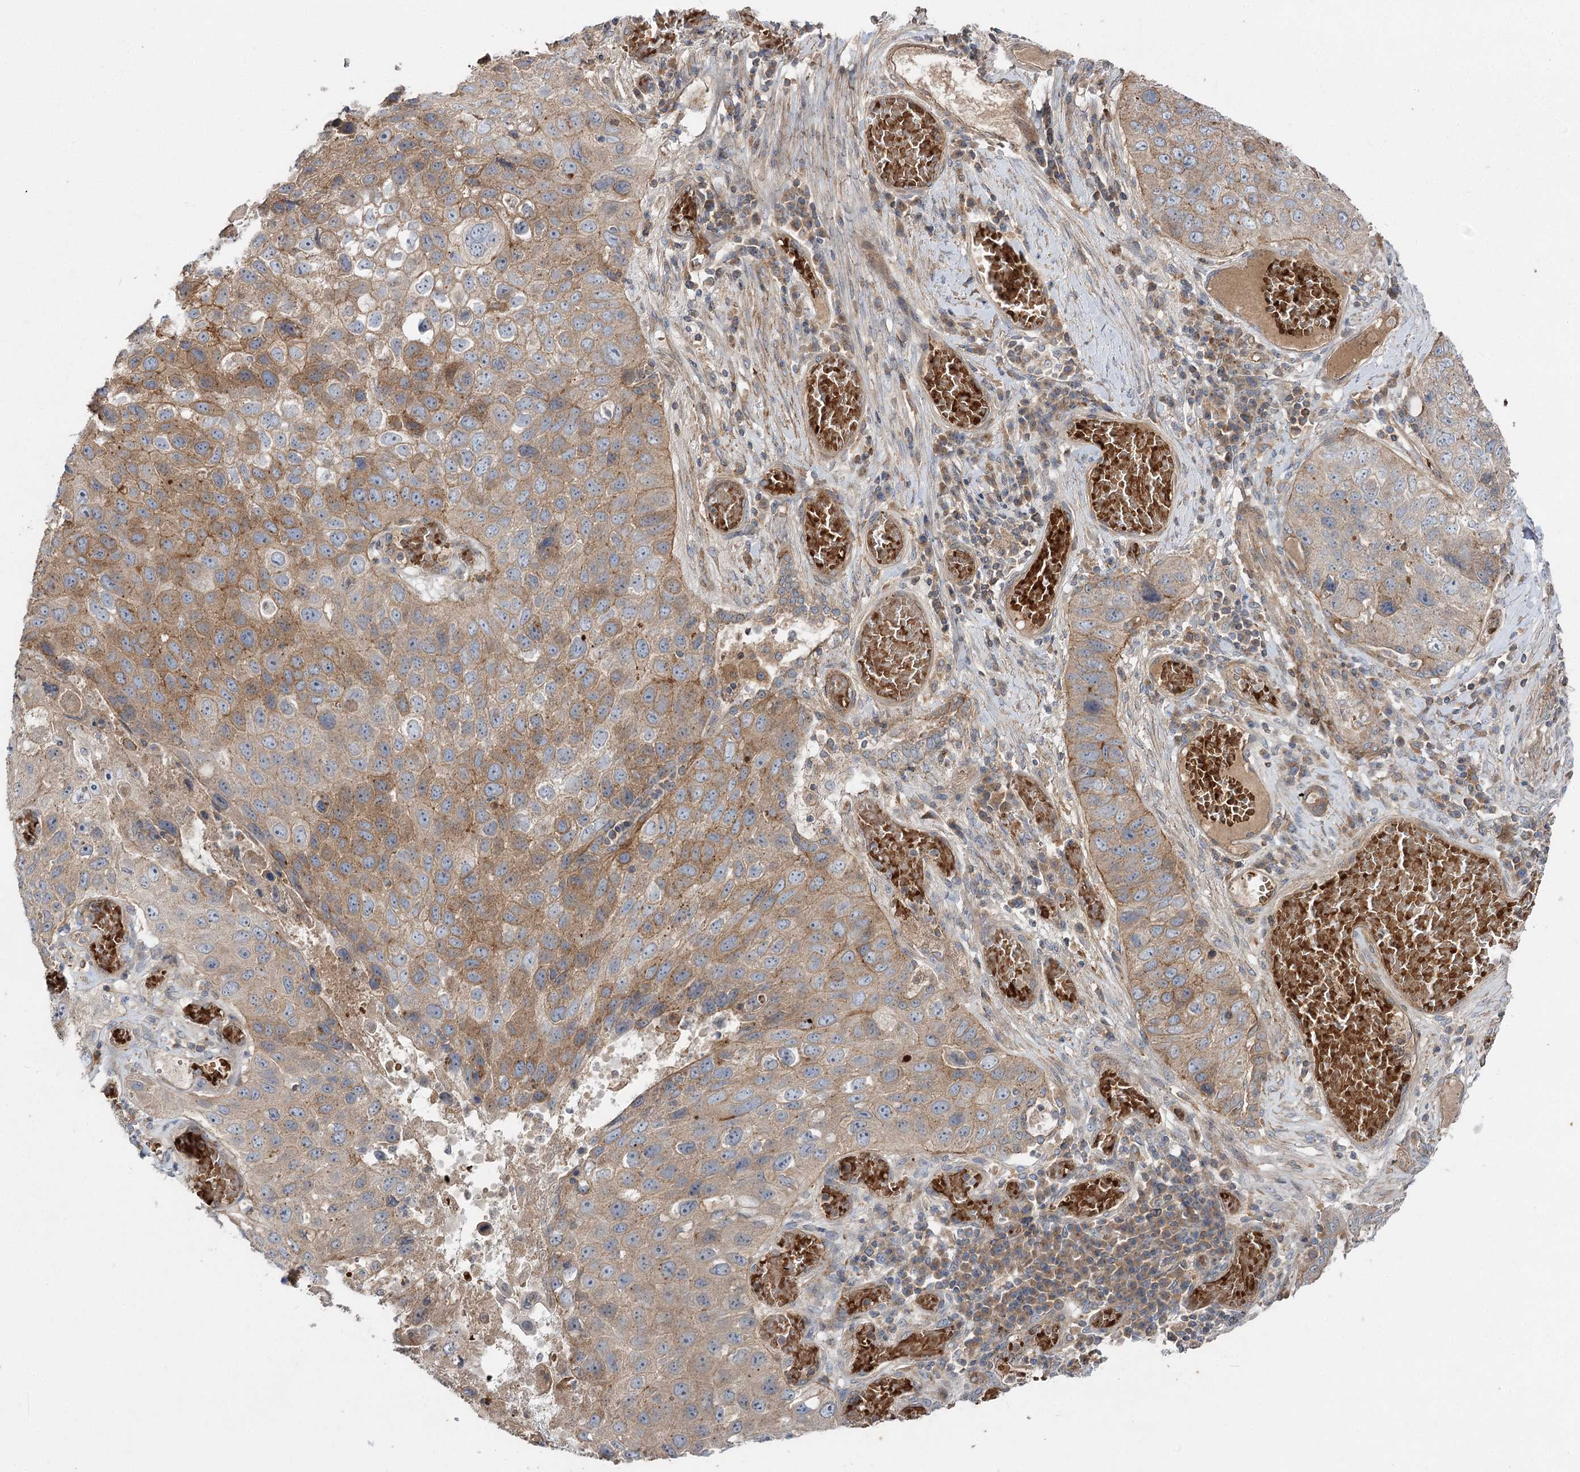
{"staining": {"intensity": "moderate", "quantity": ">75%", "location": "cytoplasmic/membranous"}, "tissue": "lung cancer", "cell_type": "Tumor cells", "image_type": "cancer", "snomed": [{"axis": "morphology", "description": "Squamous cell carcinoma, NOS"}, {"axis": "topography", "description": "Lung"}], "caption": "Immunohistochemistry staining of lung cancer (squamous cell carcinoma), which reveals medium levels of moderate cytoplasmic/membranous staining in approximately >75% of tumor cells indicating moderate cytoplasmic/membranous protein positivity. The staining was performed using DAB (3,3'-diaminobenzidine) (brown) for protein detection and nuclei were counterstained in hematoxylin (blue).", "gene": "KIAA0825", "patient": {"sex": "male", "age": 61}}